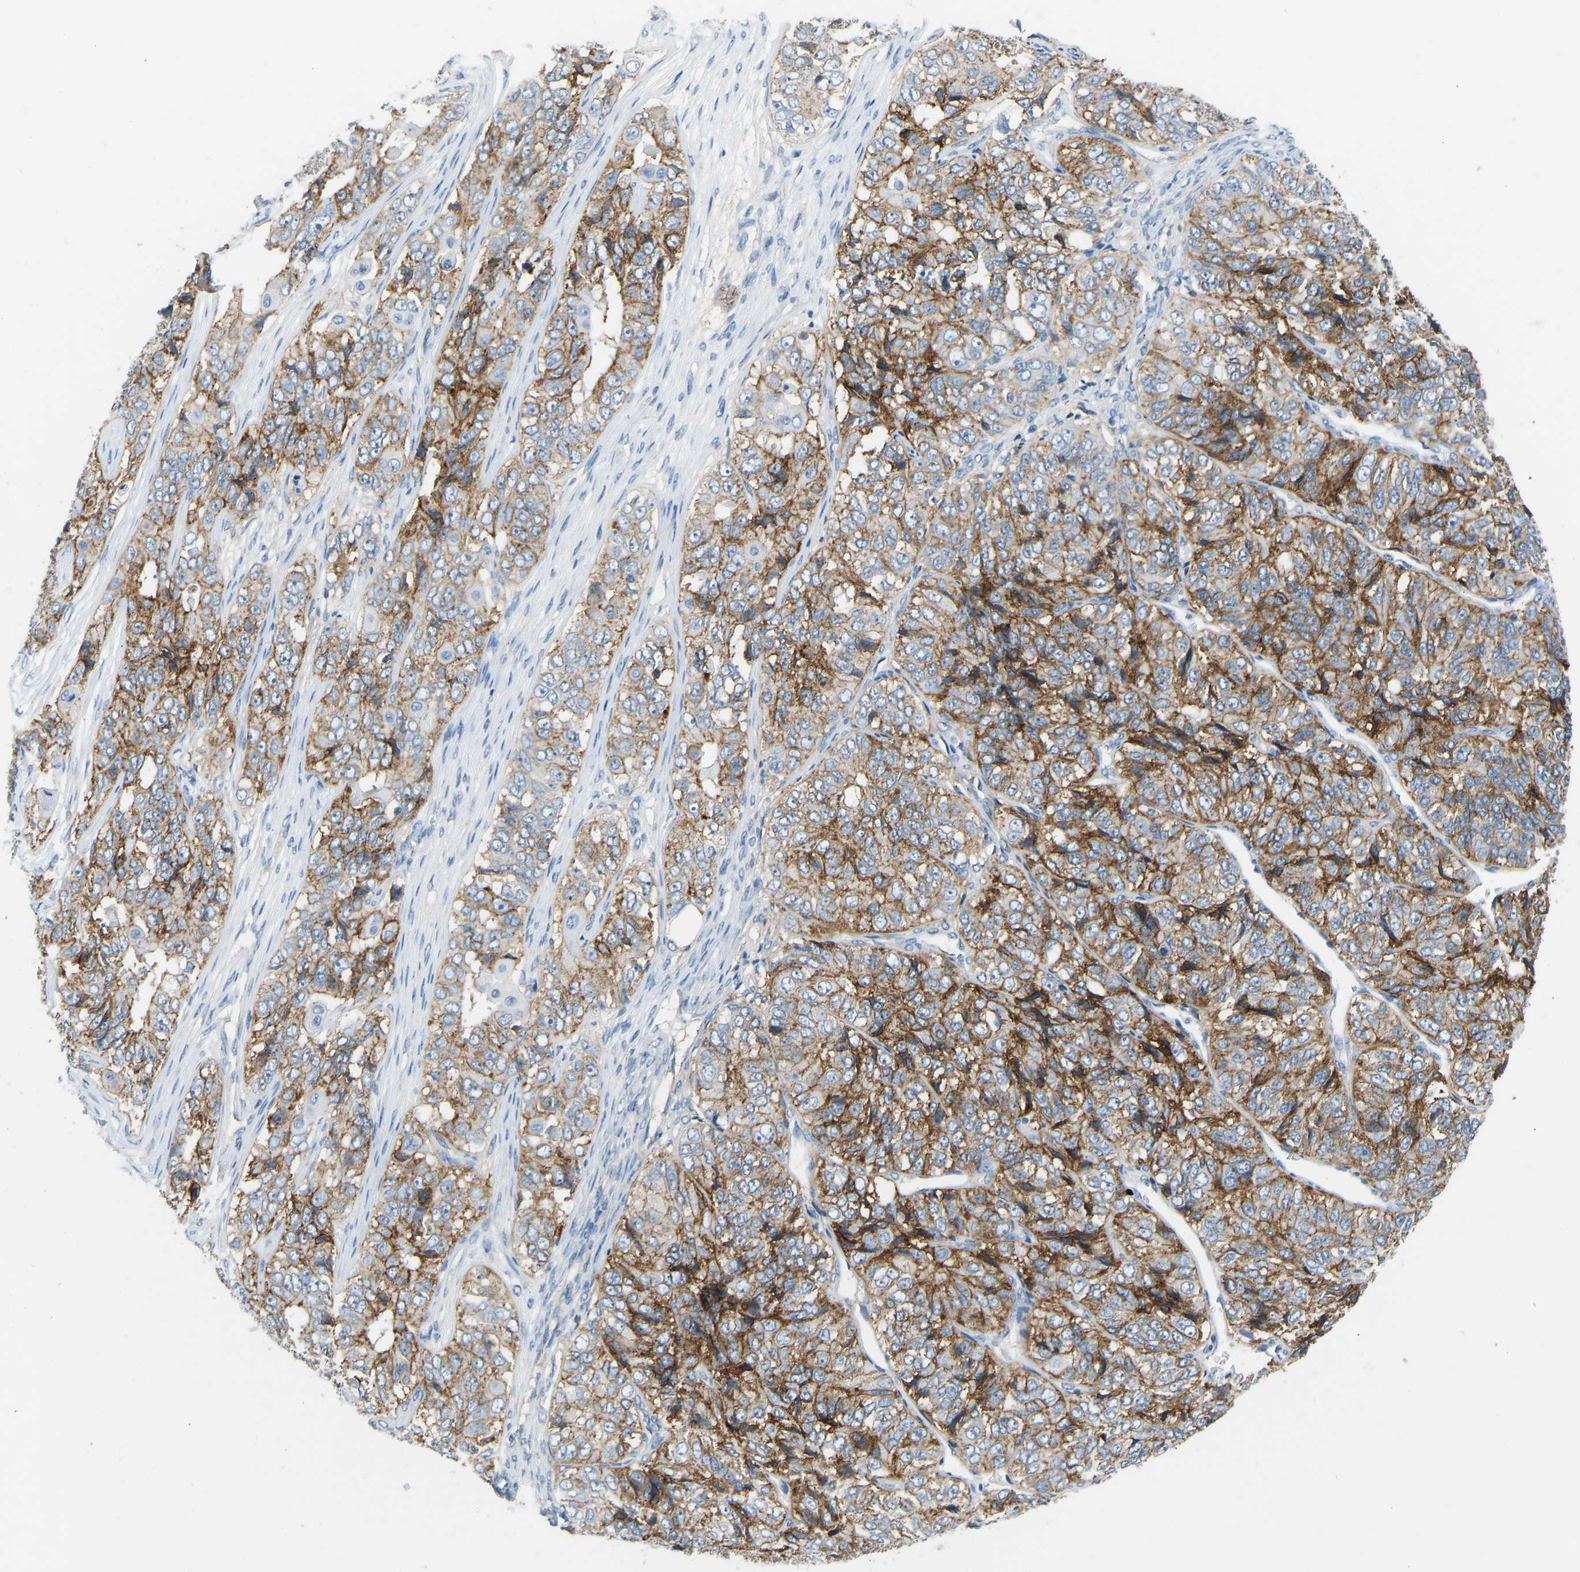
{"staining": {"intensity": "strong", "quantity": ">75%", "location": "cytoplasmic/membranous"}, "tissue": "ovarian cancer", "cell_type": "Tumor cells", "image_type": "cancer", "snomed": [{"axis": "morphology", "description": "Carcinoma, endometroid"}, {"axis": "topography", "description": "Ovary"}], "caption": "The micrograph demonstrates staining of ovarian endometroid carcinoma, revealing strong cytoplasmic/membranous protein expression (brown color) within tumor cells.", "gene": "ATP1A1", "patient": {"sex": "female", "age": 51}}